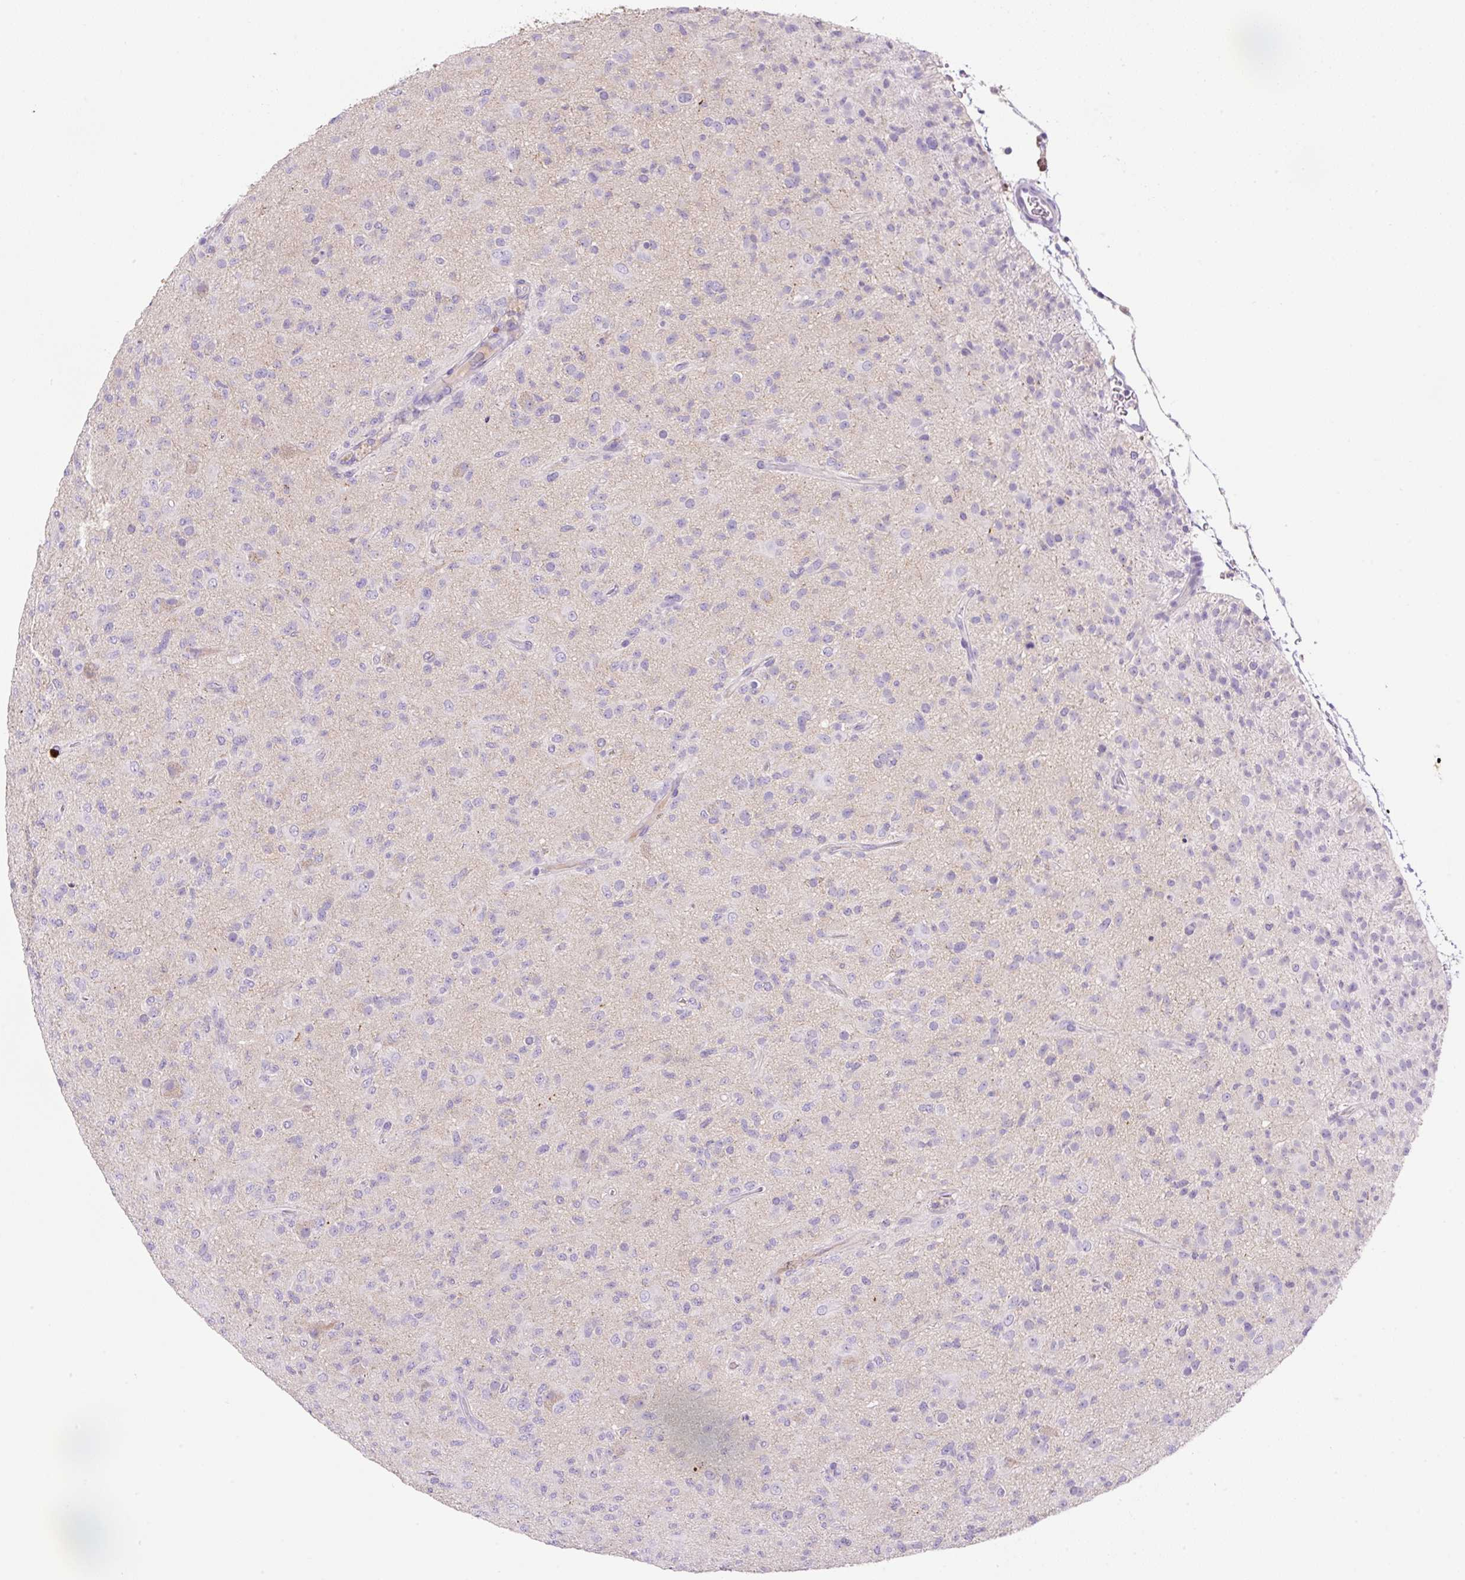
{"staining": {"intensity": "negative", "quantity": "none", "location": "none"}, "tissue": "glioma", "cell_type": "Tumor cells", "image_type": "cancer", "snomed": [{"axis": "morphology", "description": "Glioma, malignant, Low grade"}, {"axis": "topography", "description": "Brain"}], "caption": "This is an IHC micrograph of malignant glioma (low-grade). There is no staining in tumor cells.", "gene": "TDRD15", "patient": {"sex": "male", "age": 65}}